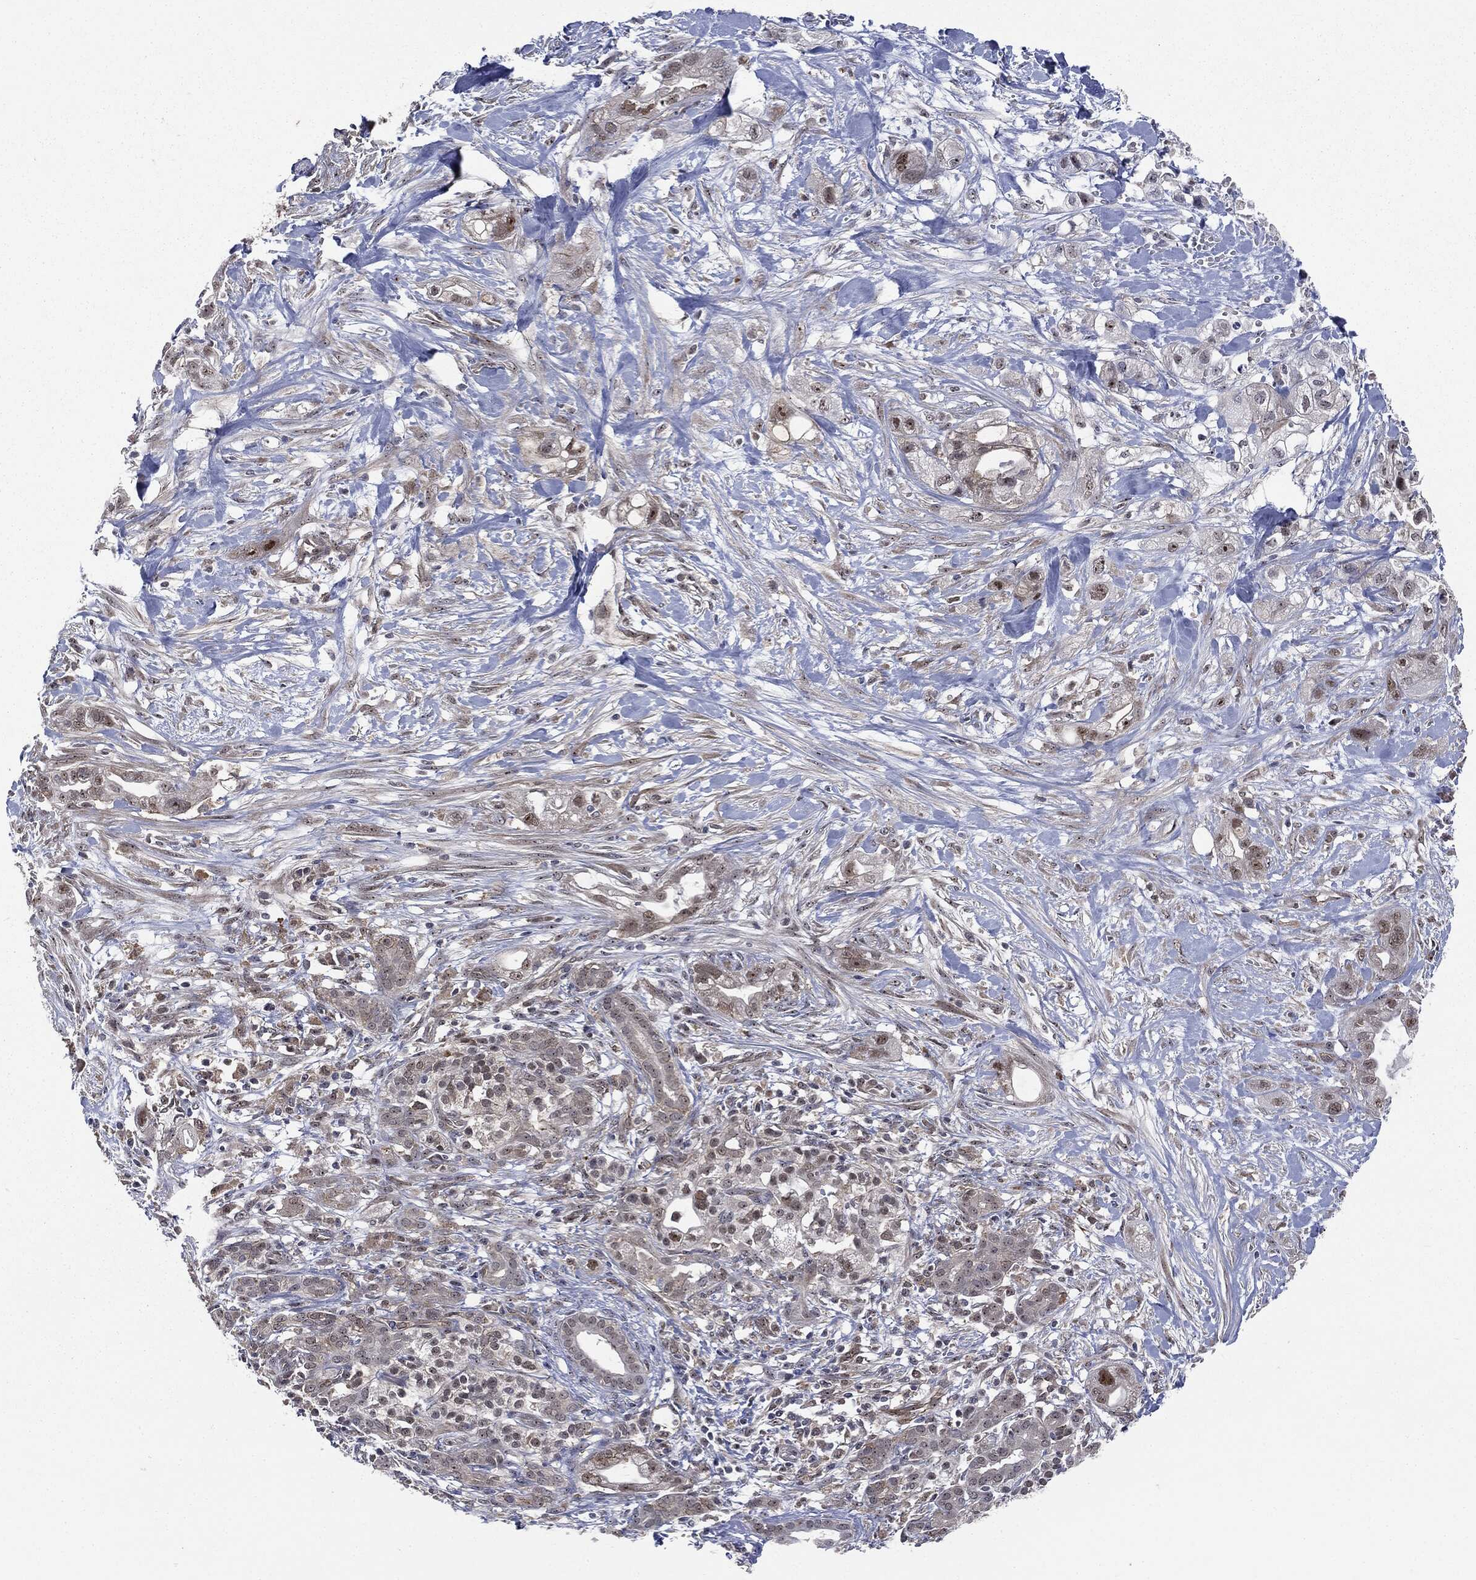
{"staining": {"intensity": "weak", "quantity": "25%-75%", "location": "nuclear"}, "tissue": "pancreatic cancer", "cell_type": "Tumor cells", "image_type": "cancer", "snomed": [{"axis": "morphology", "description": "Adenocarcinoma, NOS"}, {"axis": "topography", "description": "Pancreas"}], "caption": "Immunohistochemical staining of pancreatic cancer demonstrates low levels of weak nuclear positivity in approximately 25%-75% of tumor cells. Nuclei are stained in blue.", "gene": "TRMT1L", "patient": {"sex": "male", "age": 44}}